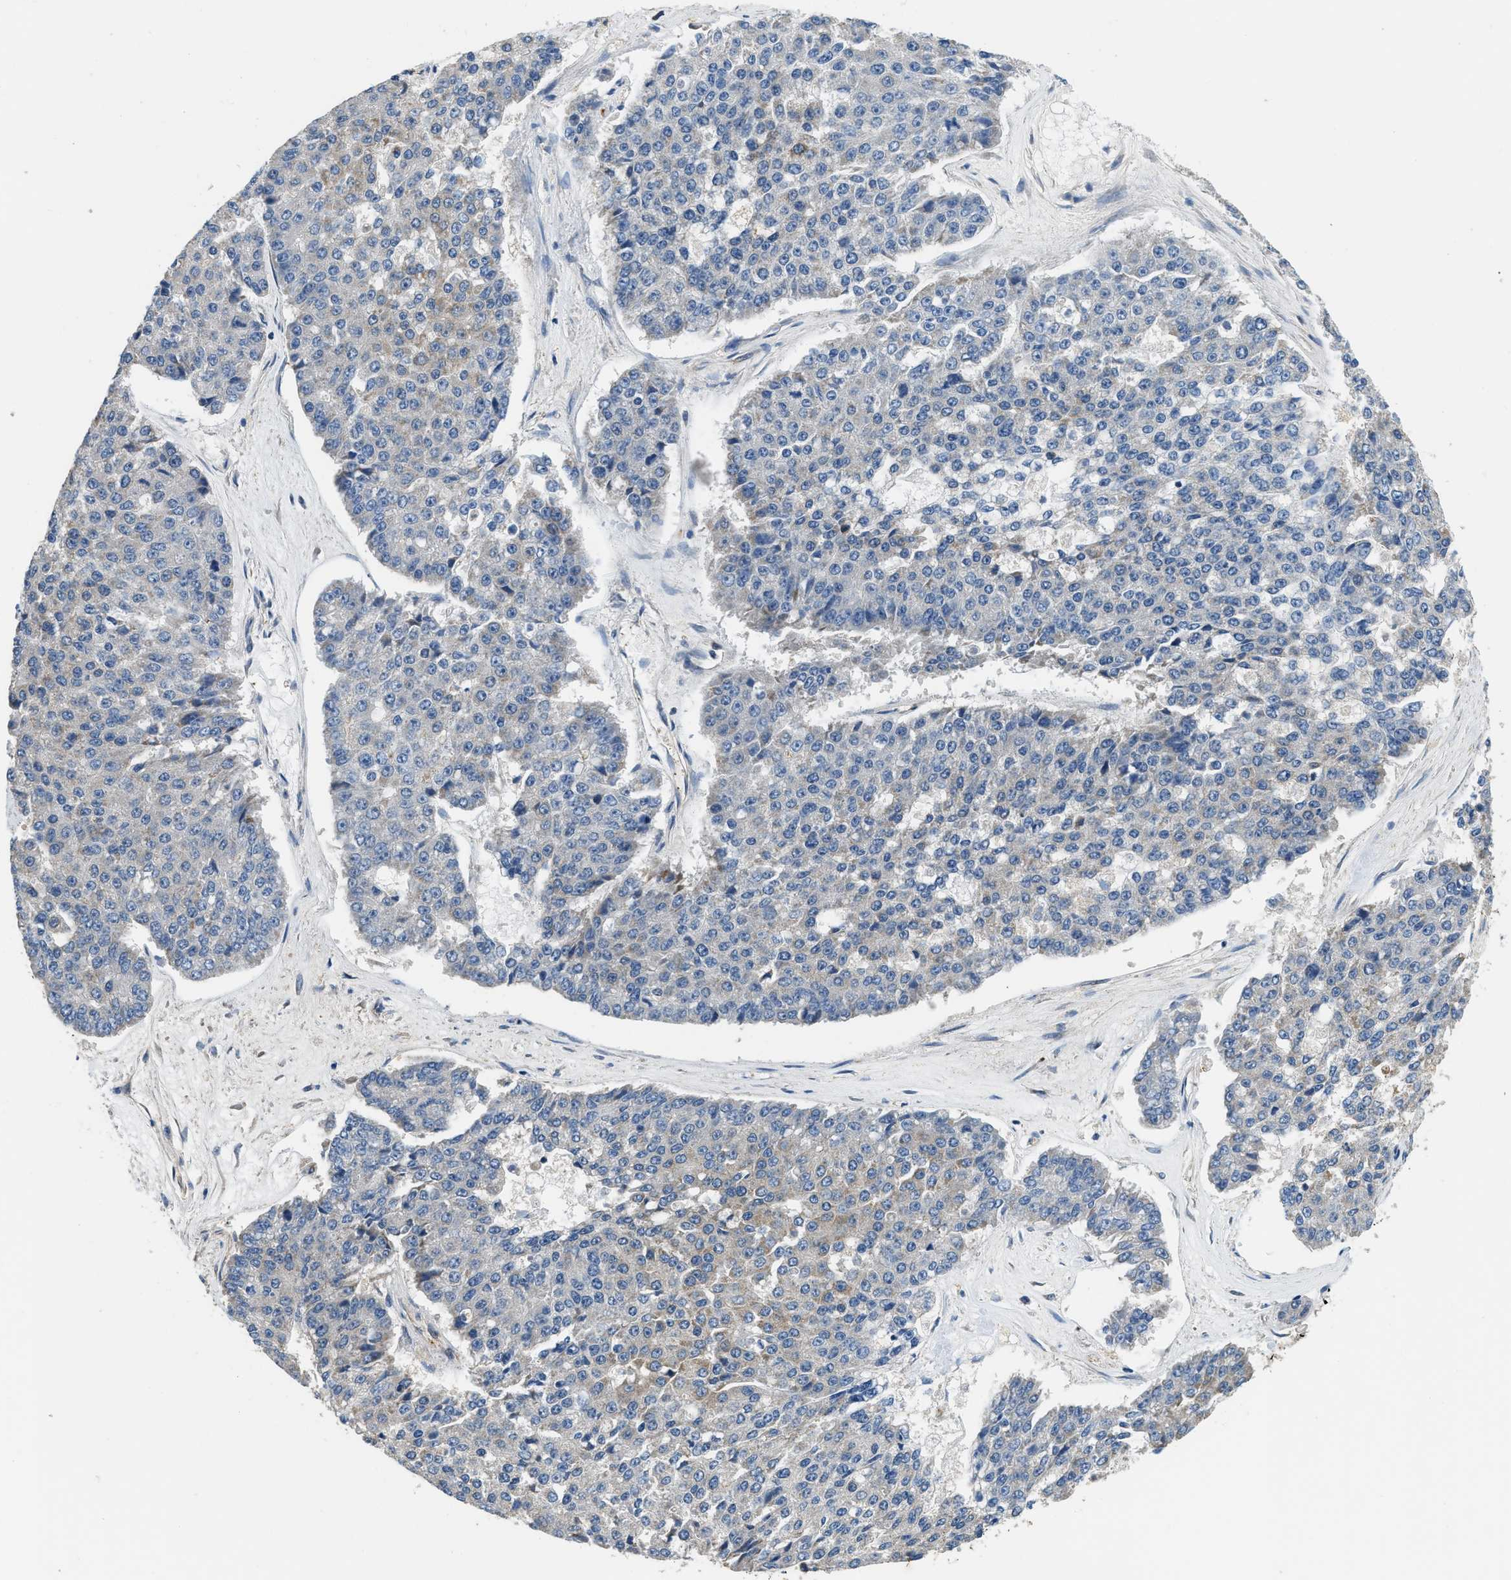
{"staining": {"intensity": "weak", "quantity": "<25%", "location": "cytoplasmic/membranous"}, "tissue": "pancreatic cancer", "cell_type": "Tumor cells", "image_type": "cancer", "snomed": [{"axis": "morphology", "description": "Adenocarcinoma, NOS"}, {"axis": "topography", "description": "Pancreas"}], "caption": "Tumor cells are negative for protein expression in human pancreatic adenocarcinoma.", "gene": "SSH2", "patient": {"sex": "male", "age": 50}}